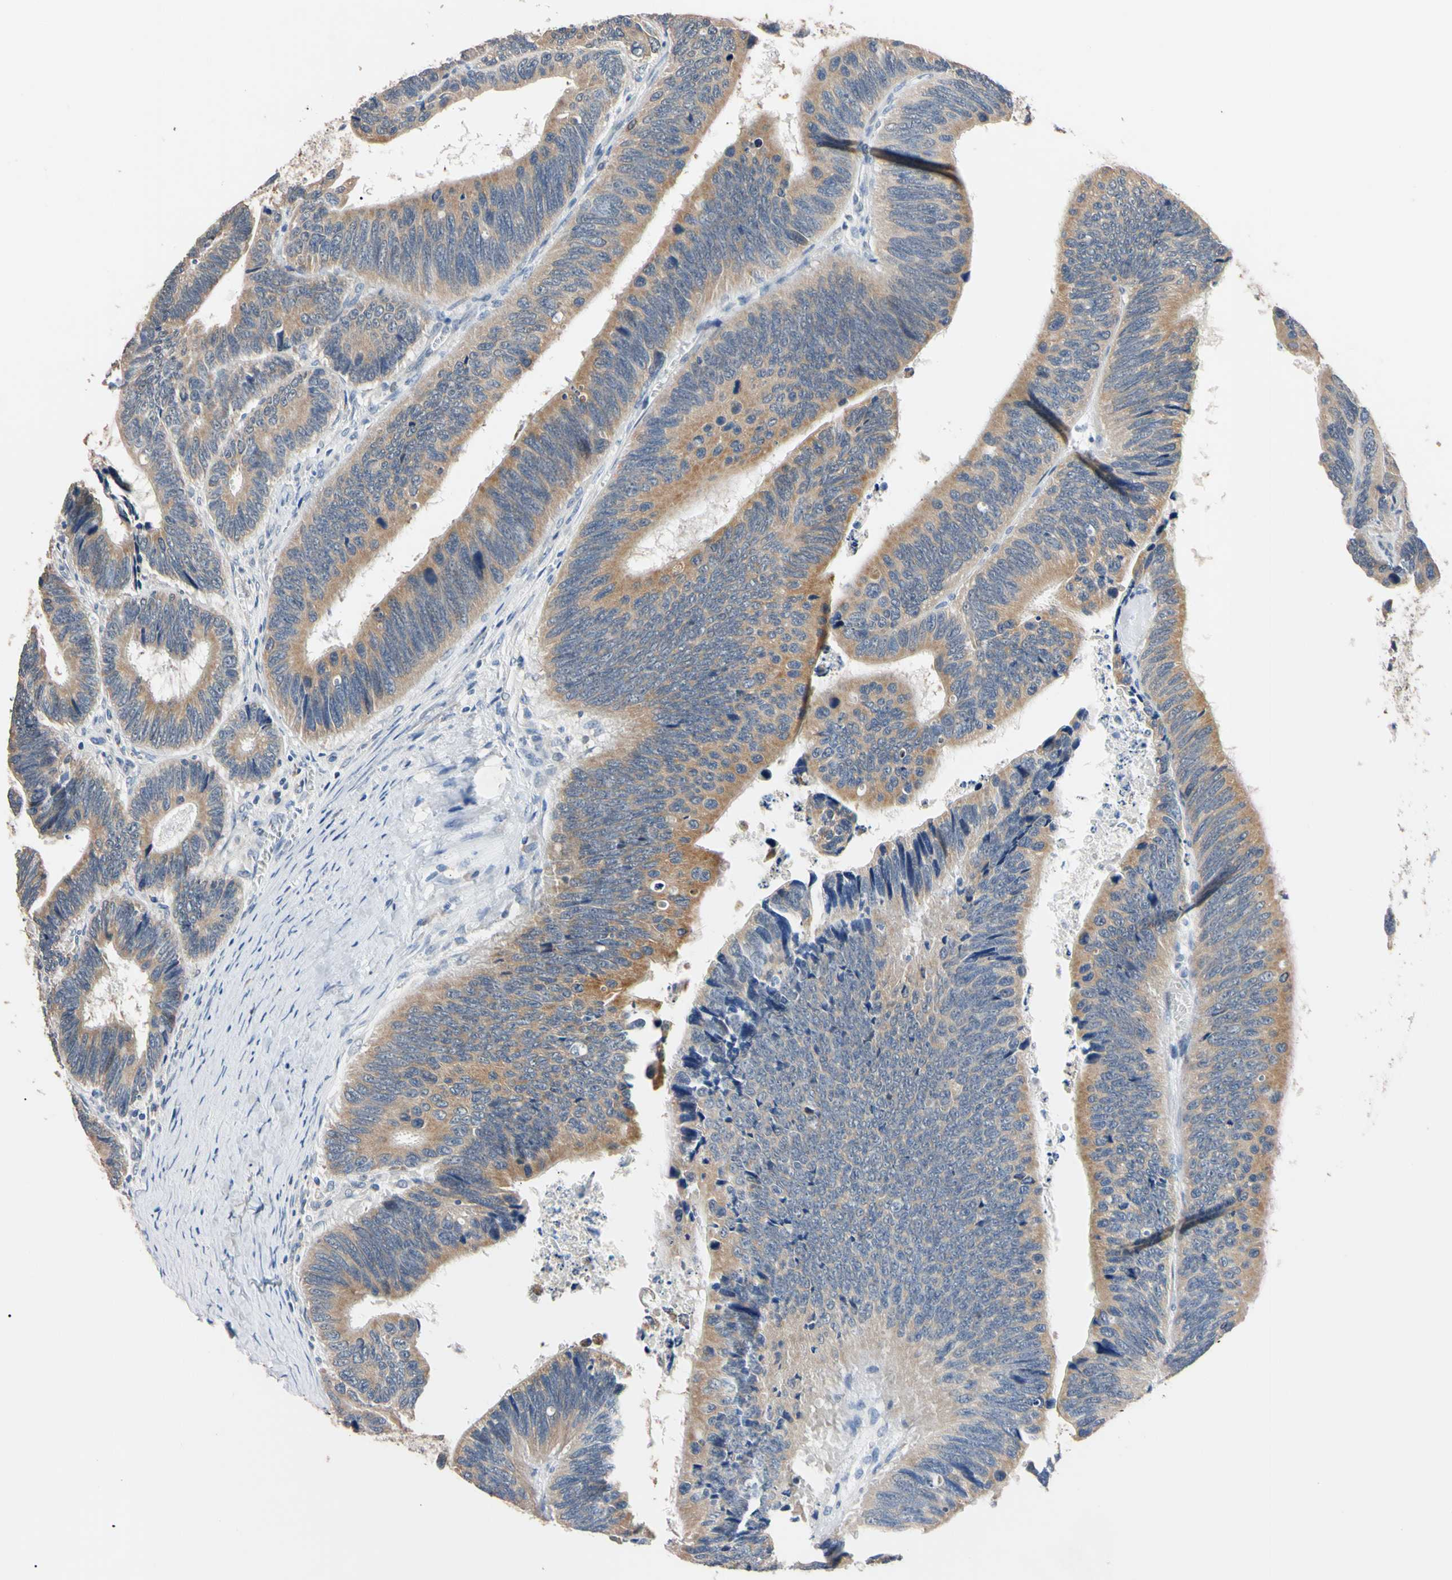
{"staining": {"intensity": "moderate", "quantity": ">75%", "location": "cytoplasmic/membranous"}, "tissue": "colorectal cancer", "cell_type": "Tumor cells", "image_type": "cancer", "snomed": [{"axis": "morphology", "description": "Adenocarcinoma, NOS"}, {"axis": "topography", "description": "Colon"}], "caption": "Tumor cells display medium levels of moderate cytoplasmic/membranous expression in about >75% of cells in human colorectal adenocarcinoma. (brown staining indicates protein expression, while blue staining denotes nuclei).", "gene": "PNKD", "patient": {"sex": "male", "age": 72}}